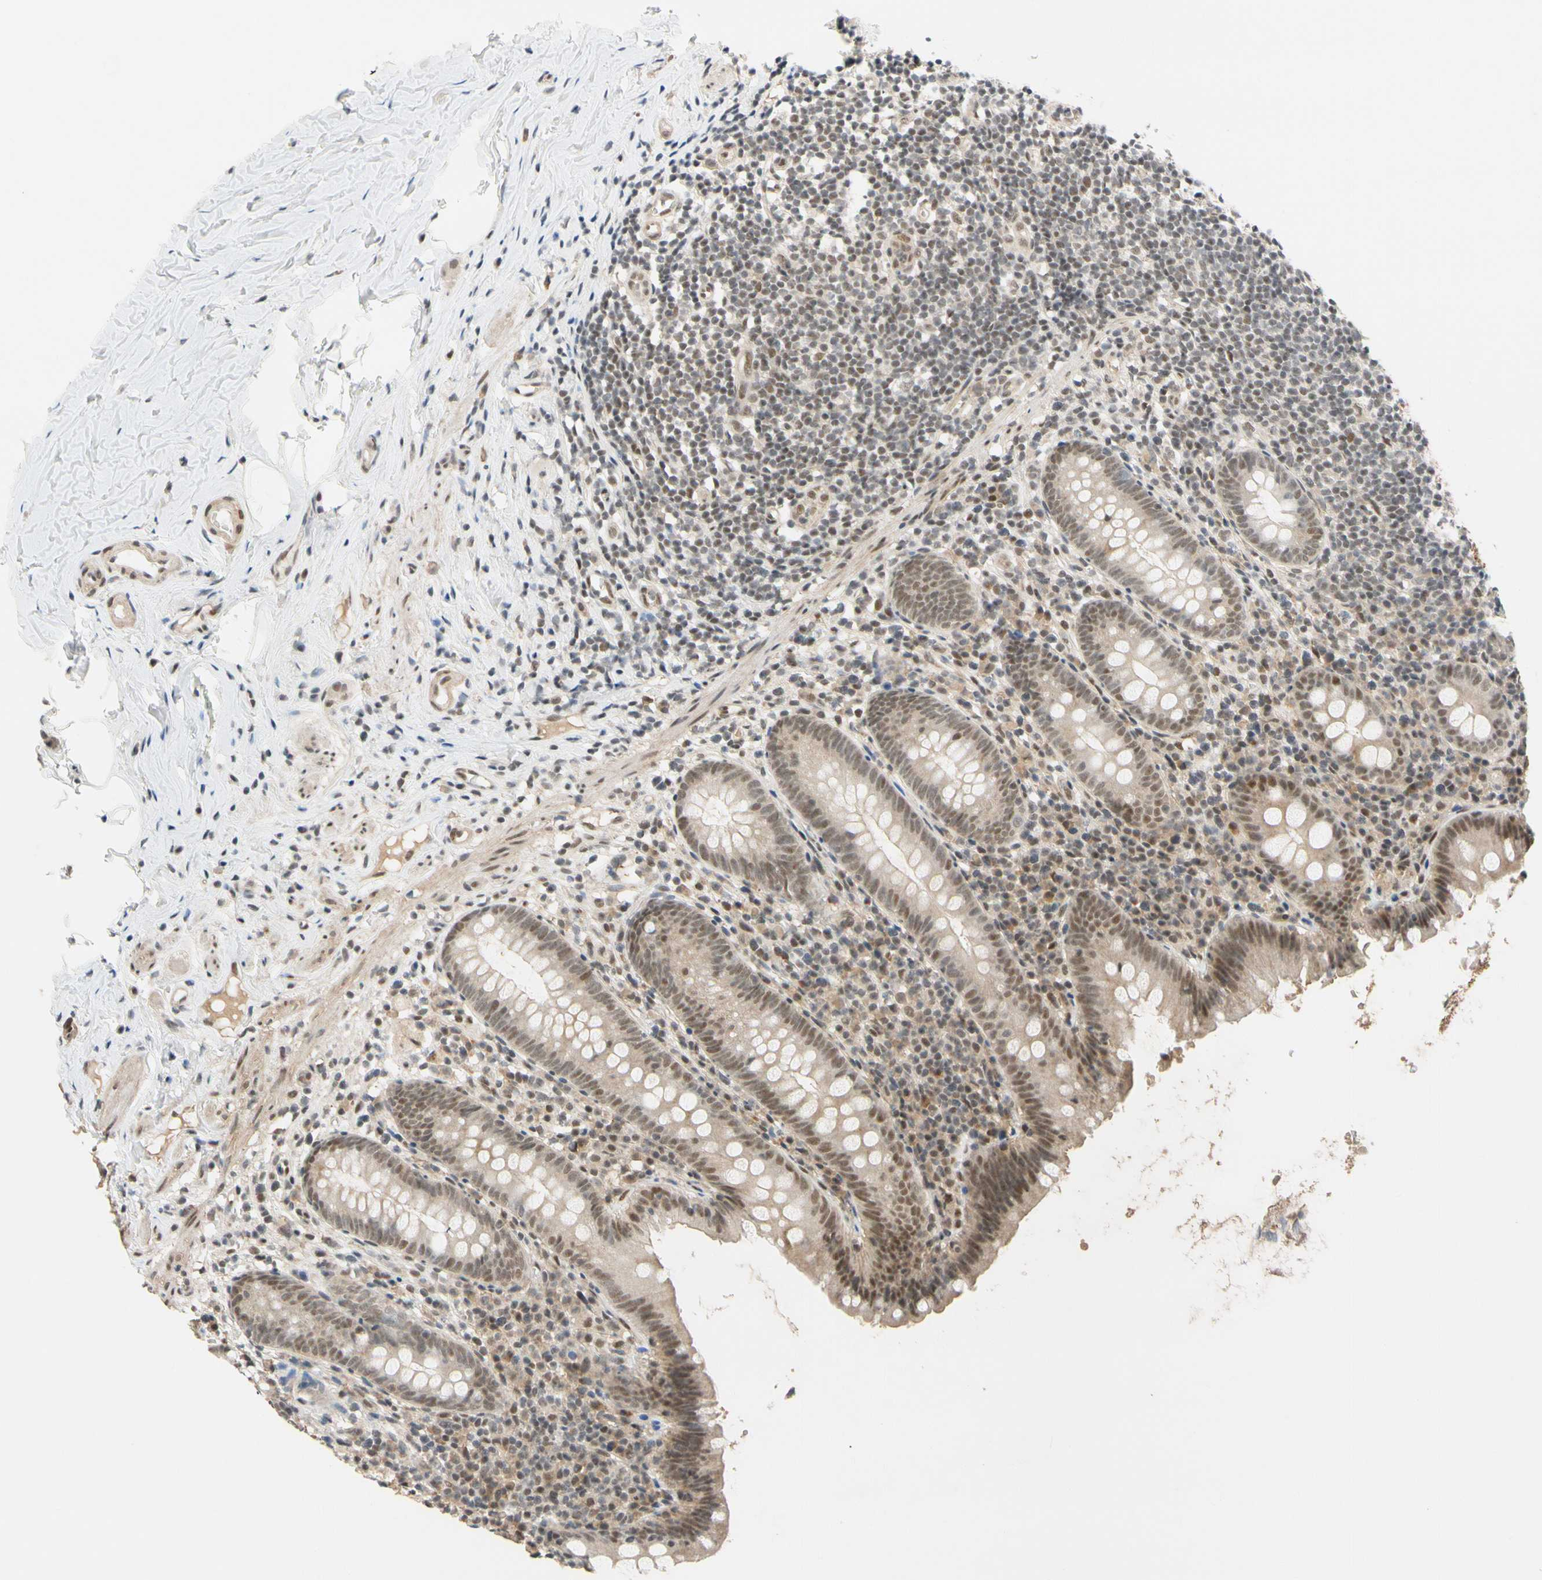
{"staining": {"intensity": "weak", "quantity": "25%-75%", "location": "nuclear"}, "tissue": "appendix", "cell_type": "Glandular cells", "image_type": "normal", "snomed": [{"axis": "morphology", "description": "Normal tissue, NOS"}, {"axis": "topography", "description": "Appendix"}], "caption": "Immunohistochemistry (IHC) of benign human appendix reveals low levels of weak nuclear staining in about 25%-75% of glandular cells.", "gene": "TAF4", "patient": {"sex": "male", "age": 52}}